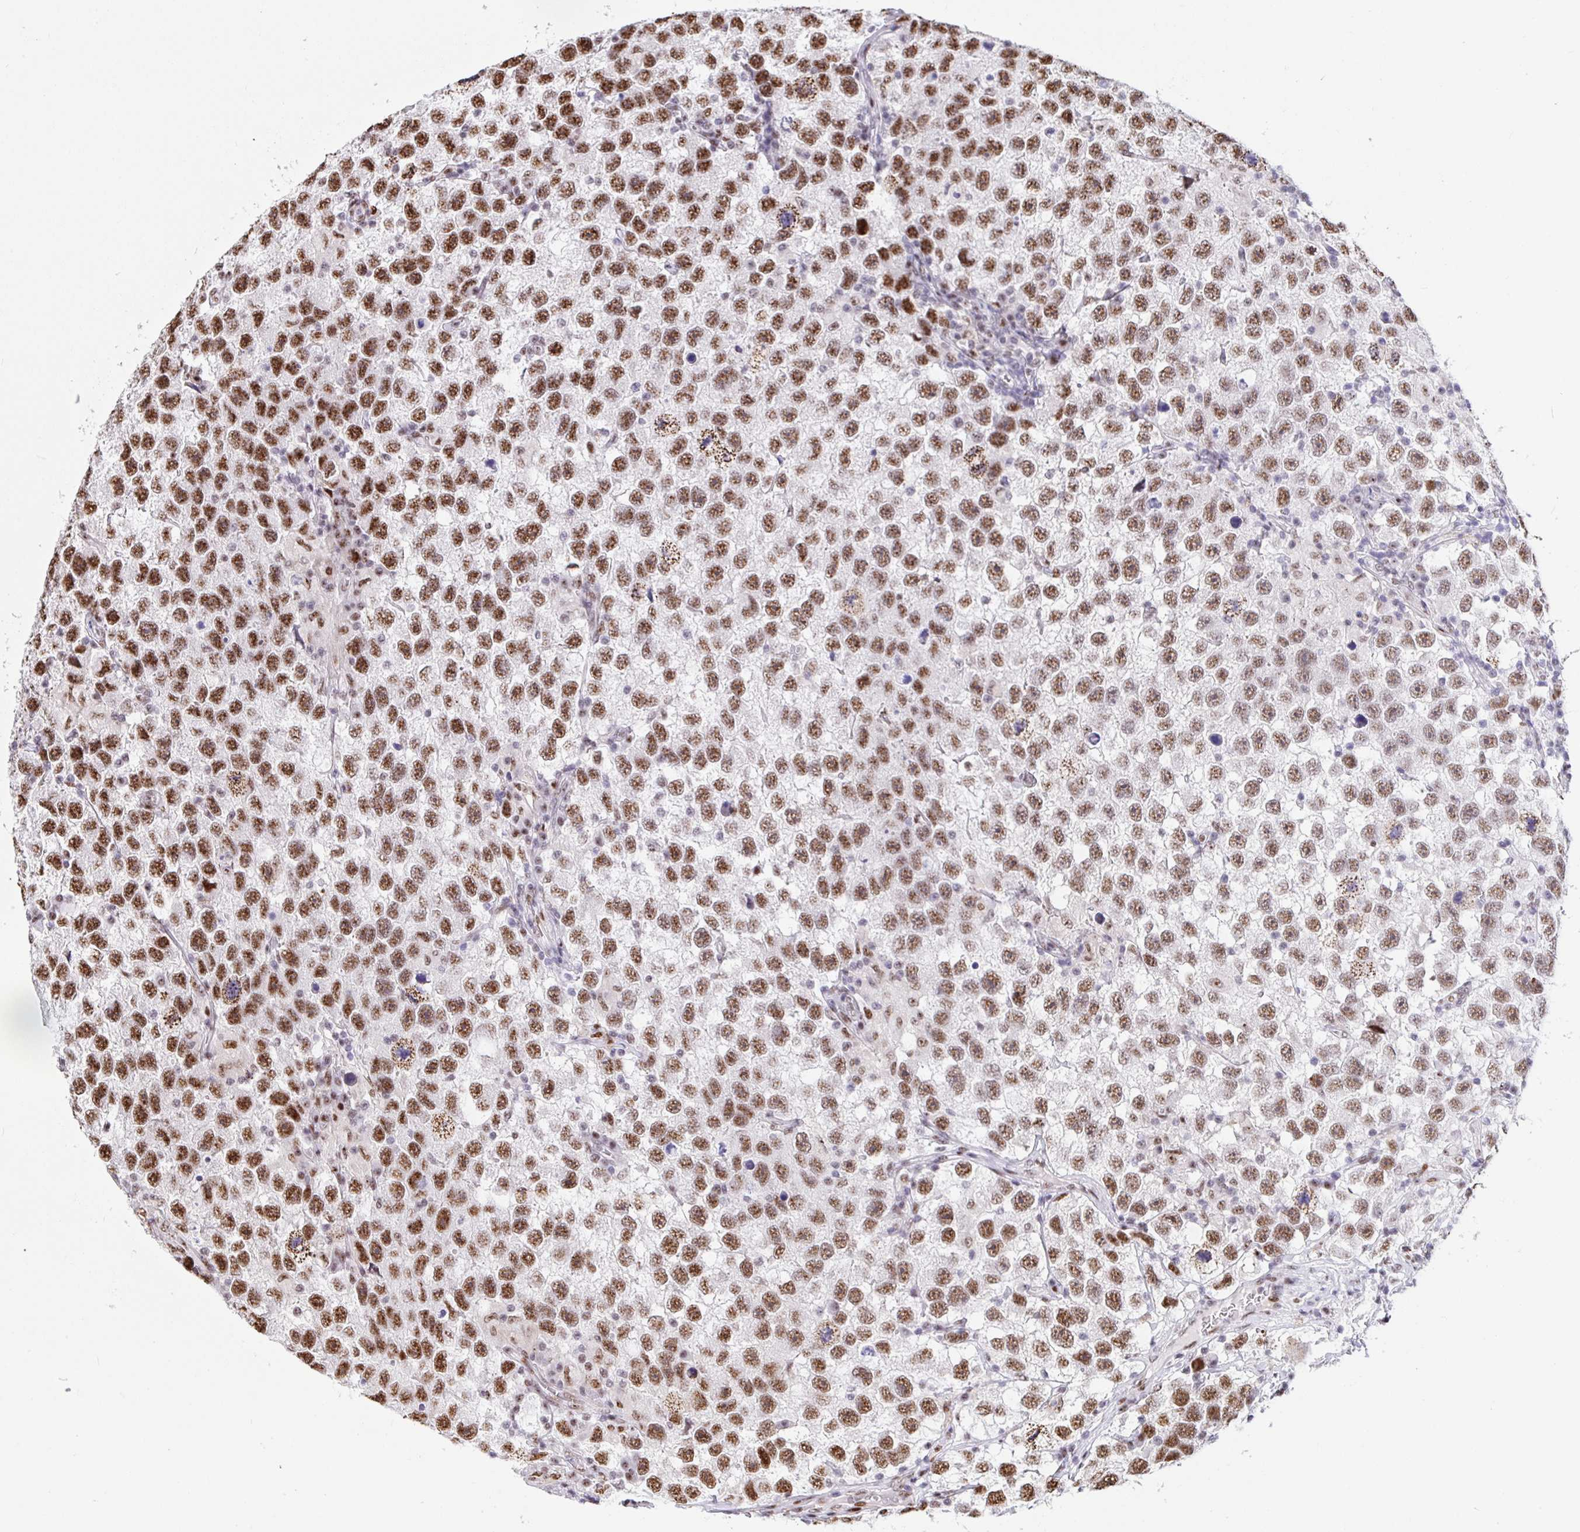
{"staining": {"intensity": "moderate", "quantity": ">75%", "location": "nuclear"}, "tissue": "testis cancer", "cell_type": "Tumor cells", "image_type": "cancer", "snomed": [{"axis": "morphology", "description": "Seminoma, NOS"}, {"axis": "topography", "description": "Testis"}], "caption": "Testis cancer stained for a protein (brown) exhibits moderate nuclear positive expression in approximately >75% of tumor cells.", "gene": "SETD5", "patient": {"sex": "male", "age": 26}}